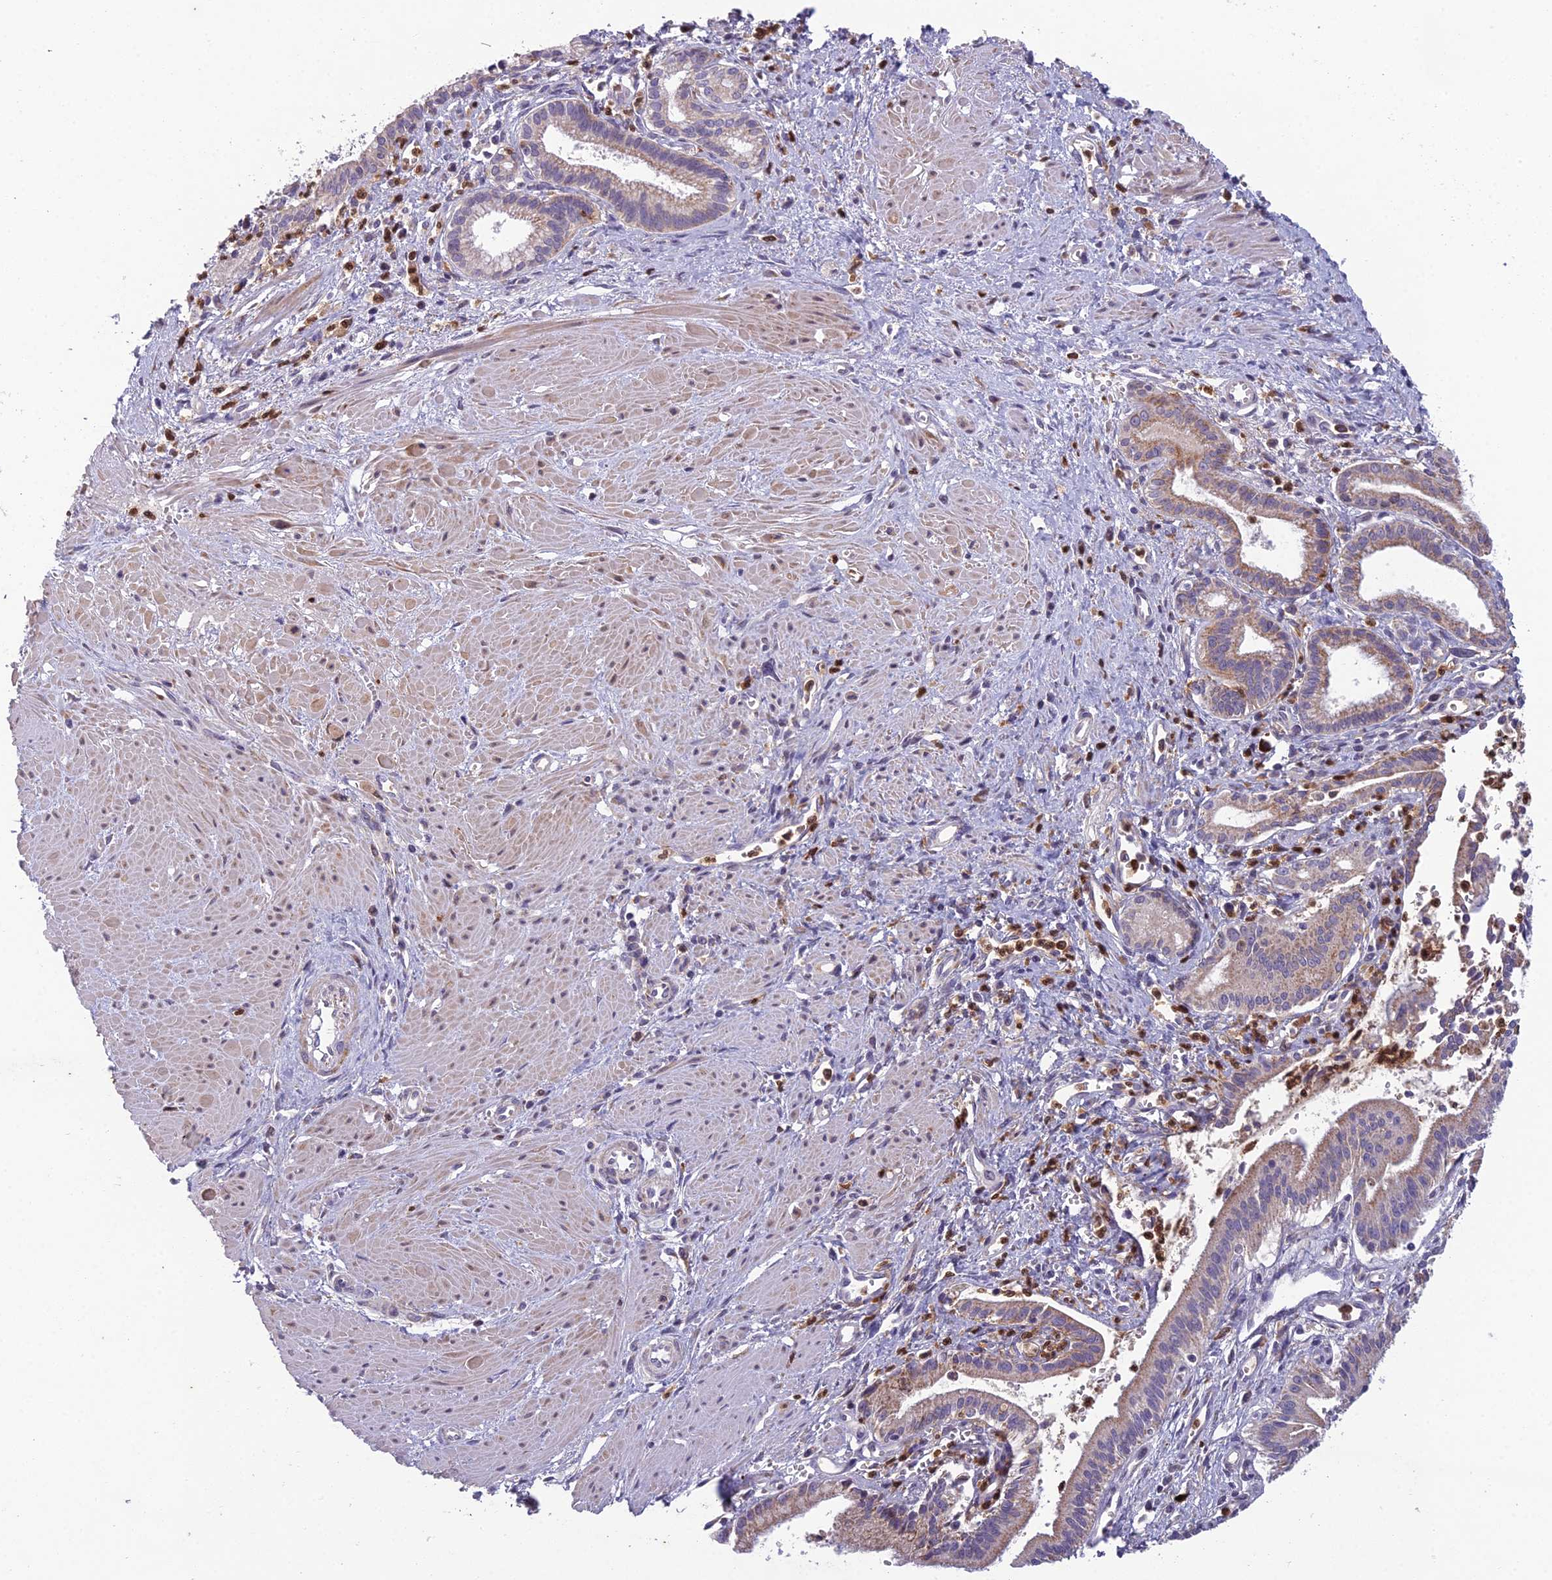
{"staining": {"intensity": "weak", "quantity": ">75%", "location": "cytoplasmic/membranous"}, "tissue": "pancreatic cancer", "cell_type": "Tumor cells", "image_type": "cancer", "snomed": [{"axis": "morphology", "description": "Adenocarcinoma, NOS"}, {"axis": "topography", "description": "Pancreas"}], "caption": "Pancreatic cancer (adenocarcinoma) stained for a protein (brown) displays weak cytoplasmic/membranous positive expression in about >75% of tumor cells.", "gene": "ENSG00000188897", "patient": {"sex": "male", "age": 78}}